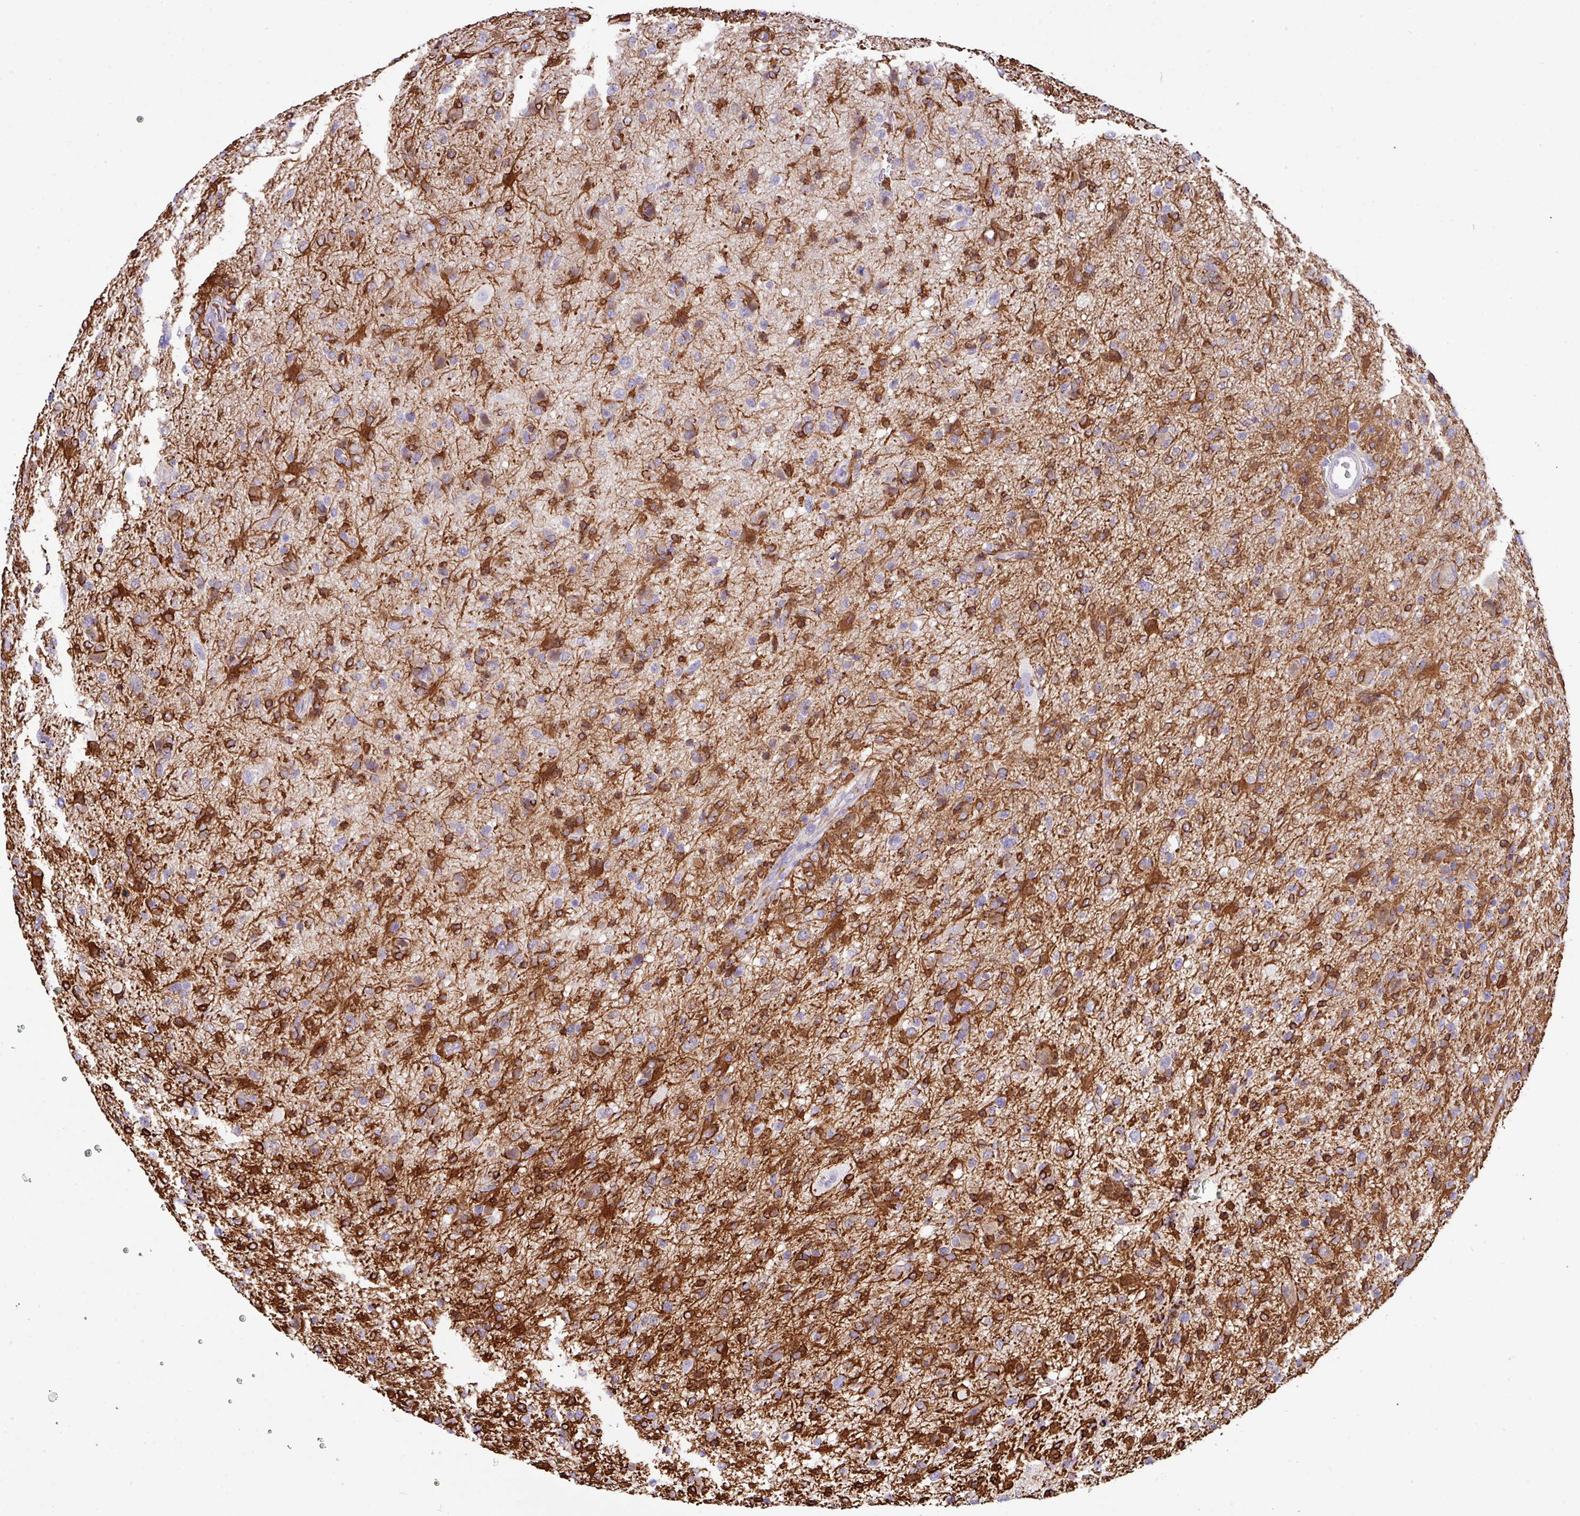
{"staining": {"intensity": "strong", "quantity": "25%-75%", "location": "cytoplasmic/membranous"}, "tissue": "glioma", "cell_type": "Tumor cells", "image_type": "cancer", "snomed": [{"axis": "morphology", "description": "Glioma, malignant, High grade"}, {"axis": "topography", "description": "Brain"}], "caption": "IHC photomicrograph of human glioma stained for a protein (brown), which reveals high levels of strong cytoplasmic/membranous positivity in about 25%-75% of tumor cells.", "gene": "DNAL1", "patient": {"sex": "female", "age": 57}}